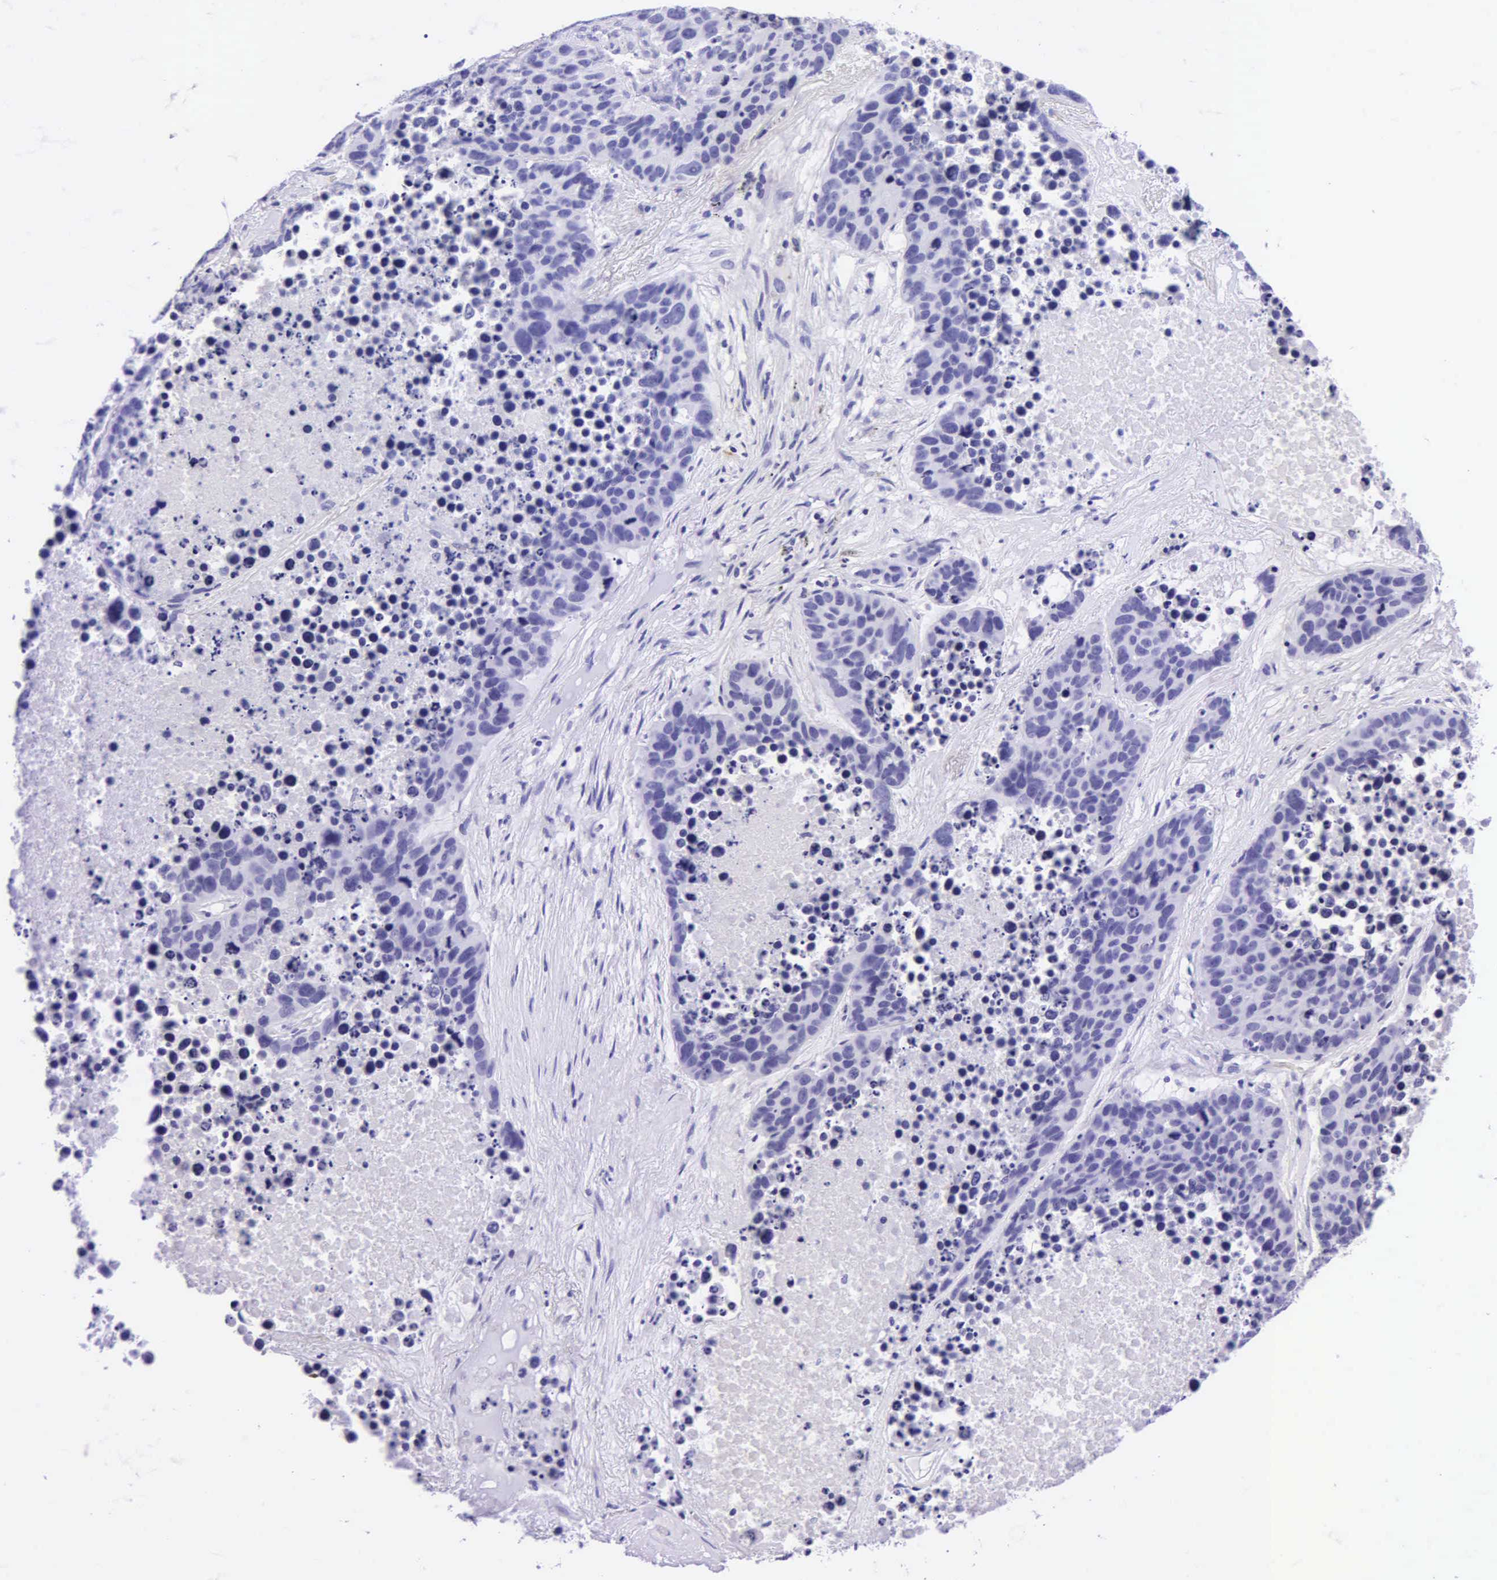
{"staining": {"intensity": "negative", "quantity": "none", "location": "none"}, "tissue": "lung cancer", "cell_type": "Tumor cells", "image_type": "cancer", "snomed": [{"axis": "morphology", "description": "Carcinoid, malignant, NOS"}, {"axis": "topography", "description": "Lung"}], "caption": "Tumor cells show no significant staining in lung carcinoid (malignant).", "gene": "KRT20", "patient": {"sex": "male", "age": 60}}